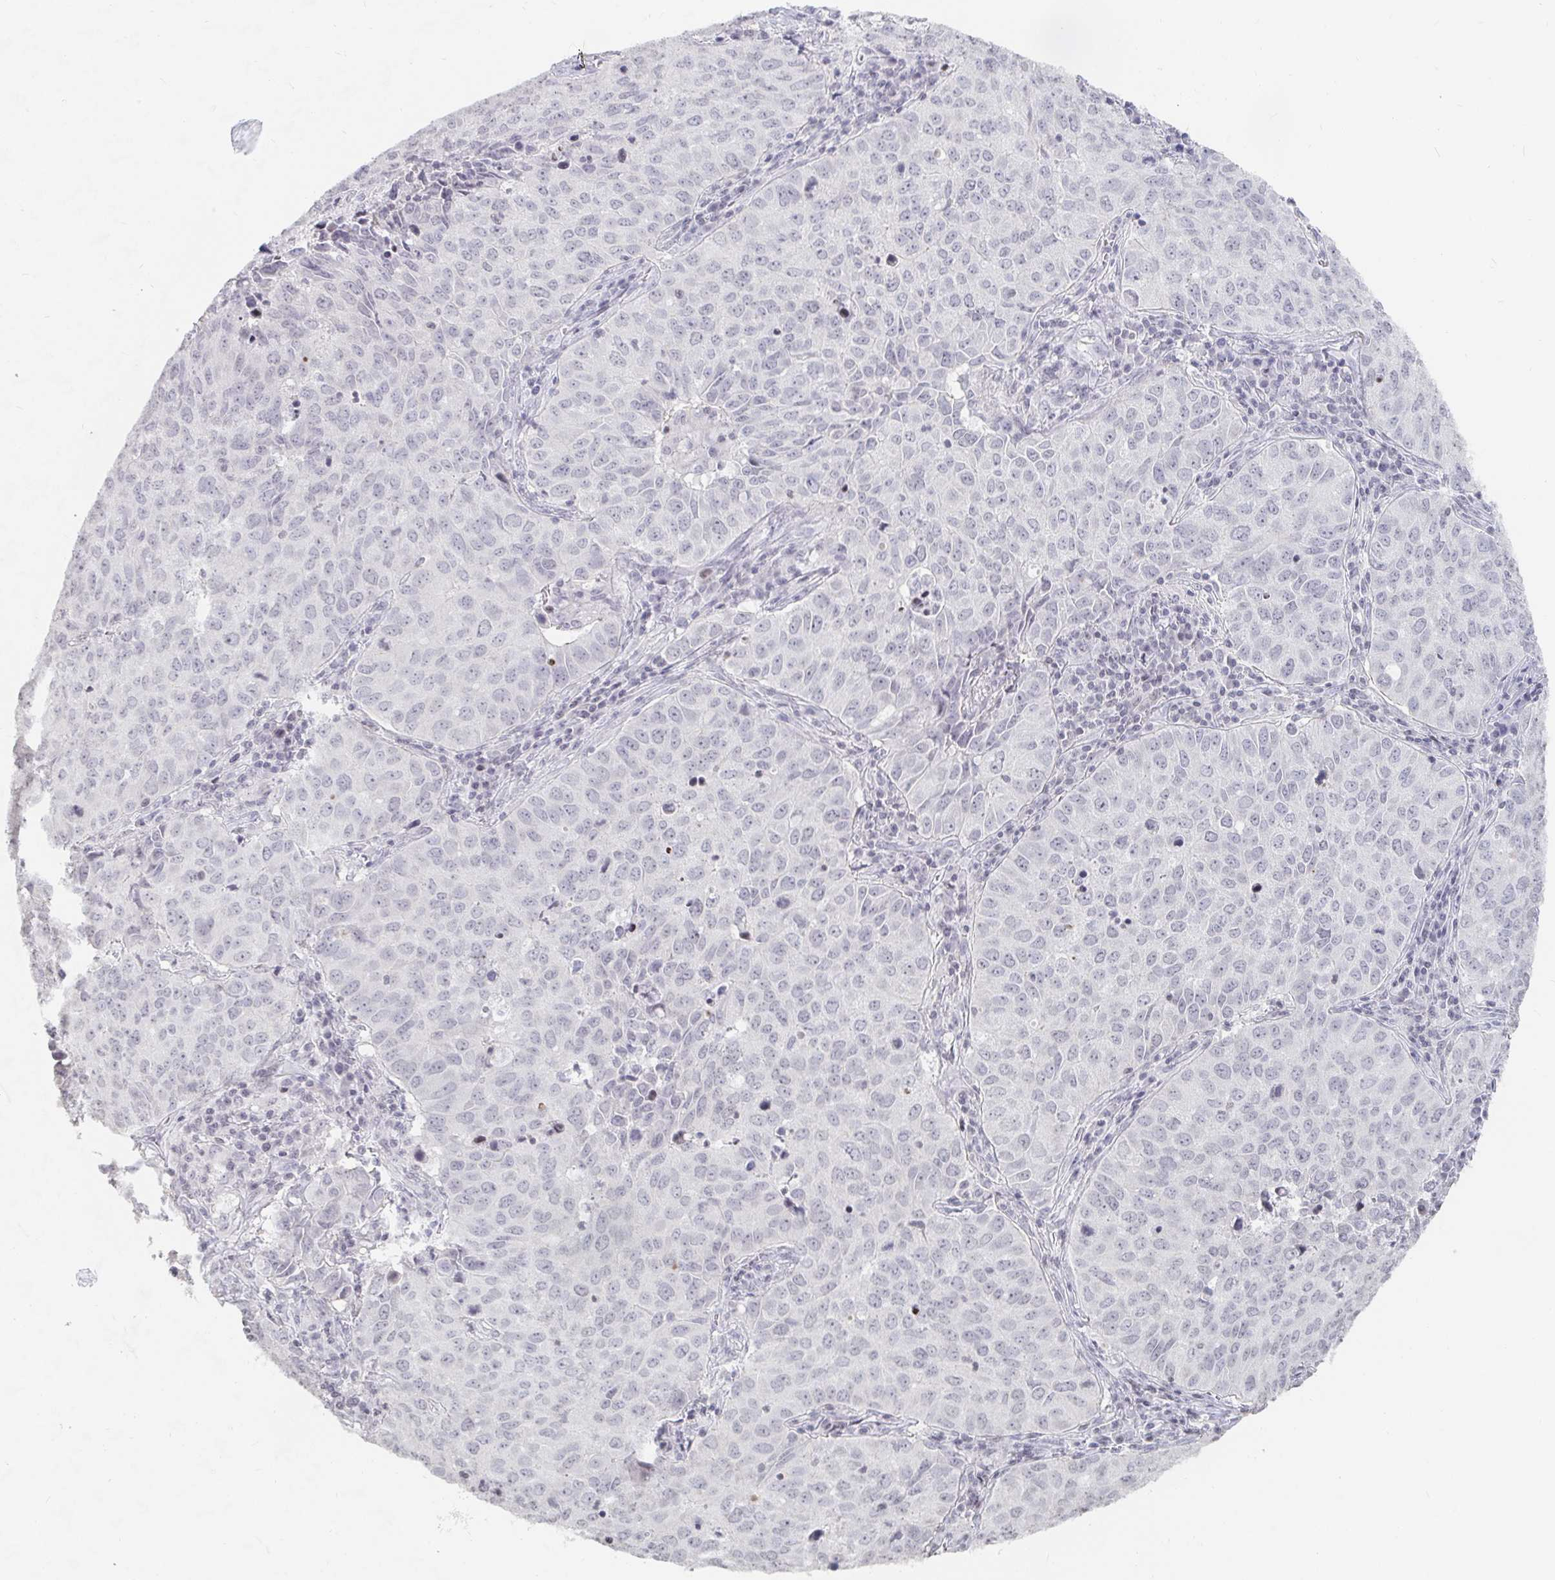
{"staining": {"intensity": "negative", "quantity": "none", "location": "none"}, "tissue": "lung cancer", "cell_type": "Tumor cells", "image_type": "cancer", "snomed": [{"axis": "morphology", "description": "Adenocarcinoma, NOS"}, {"axis": "topography", "description": "Lung"}], "caption": "Photomicrograph shows no significant protein positivity in tumor cells of lung adenocarcinoma.", "gene": "NME9", "patient": {"sex": "female", "age": 50}}